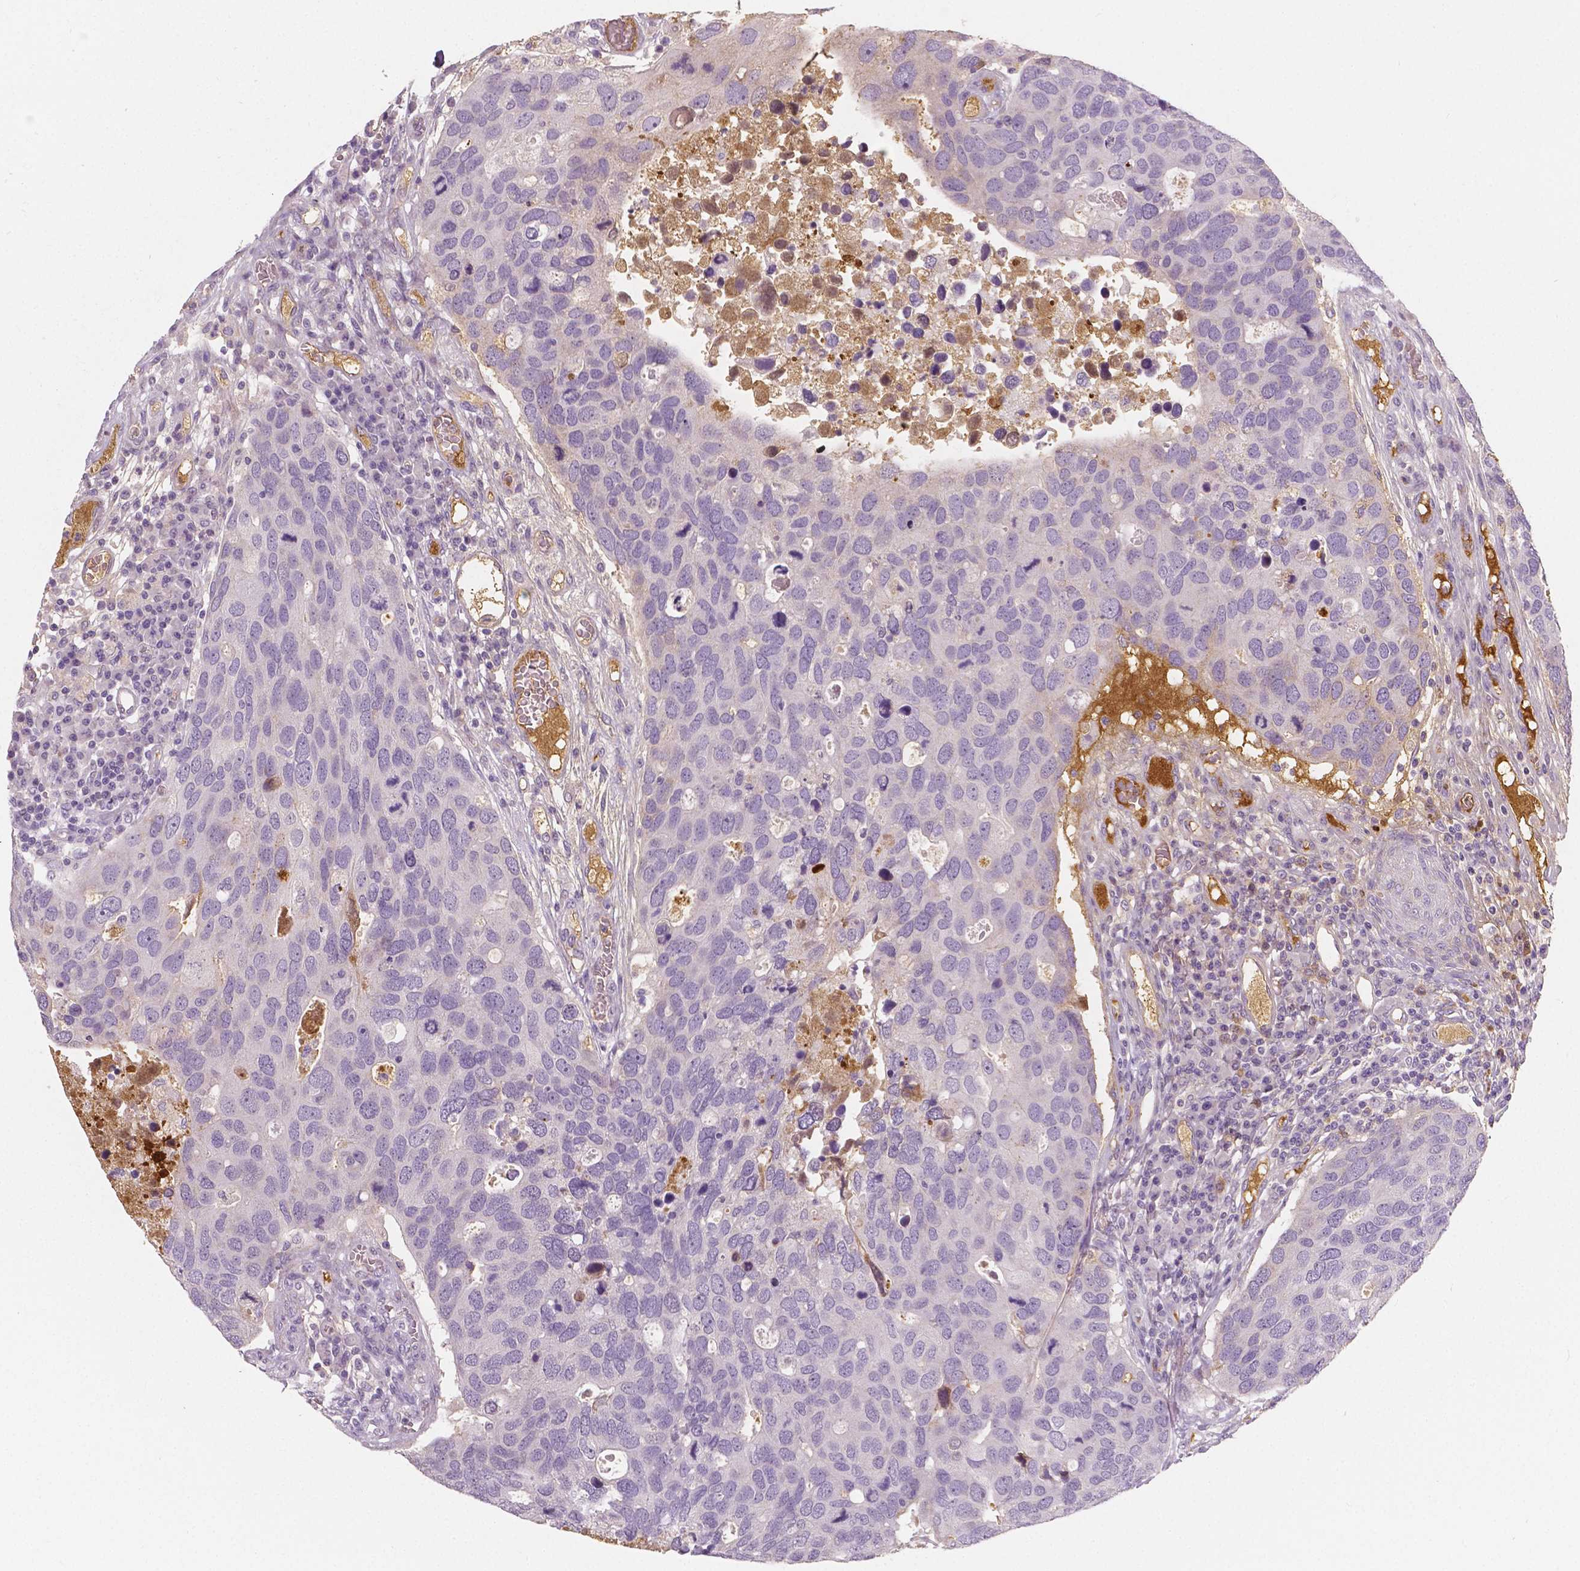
{"staining": {"intensity": "negative", "quantity": "none", "location": "none"}, "tissue": "breast cancer", "cell_type": "Tumor cells", "image_type": "cancer", "snomed": [{"axis": "morphology", "description": "Duct carcinoma"}, {"axis": "topography", "description": "Breast"}], "caption": "The photomicrograph demonstrates no significant staining in tumor cells of breast cancer.", "gene": "APOA4", "patient": {"sex": "female", "age": 83}}